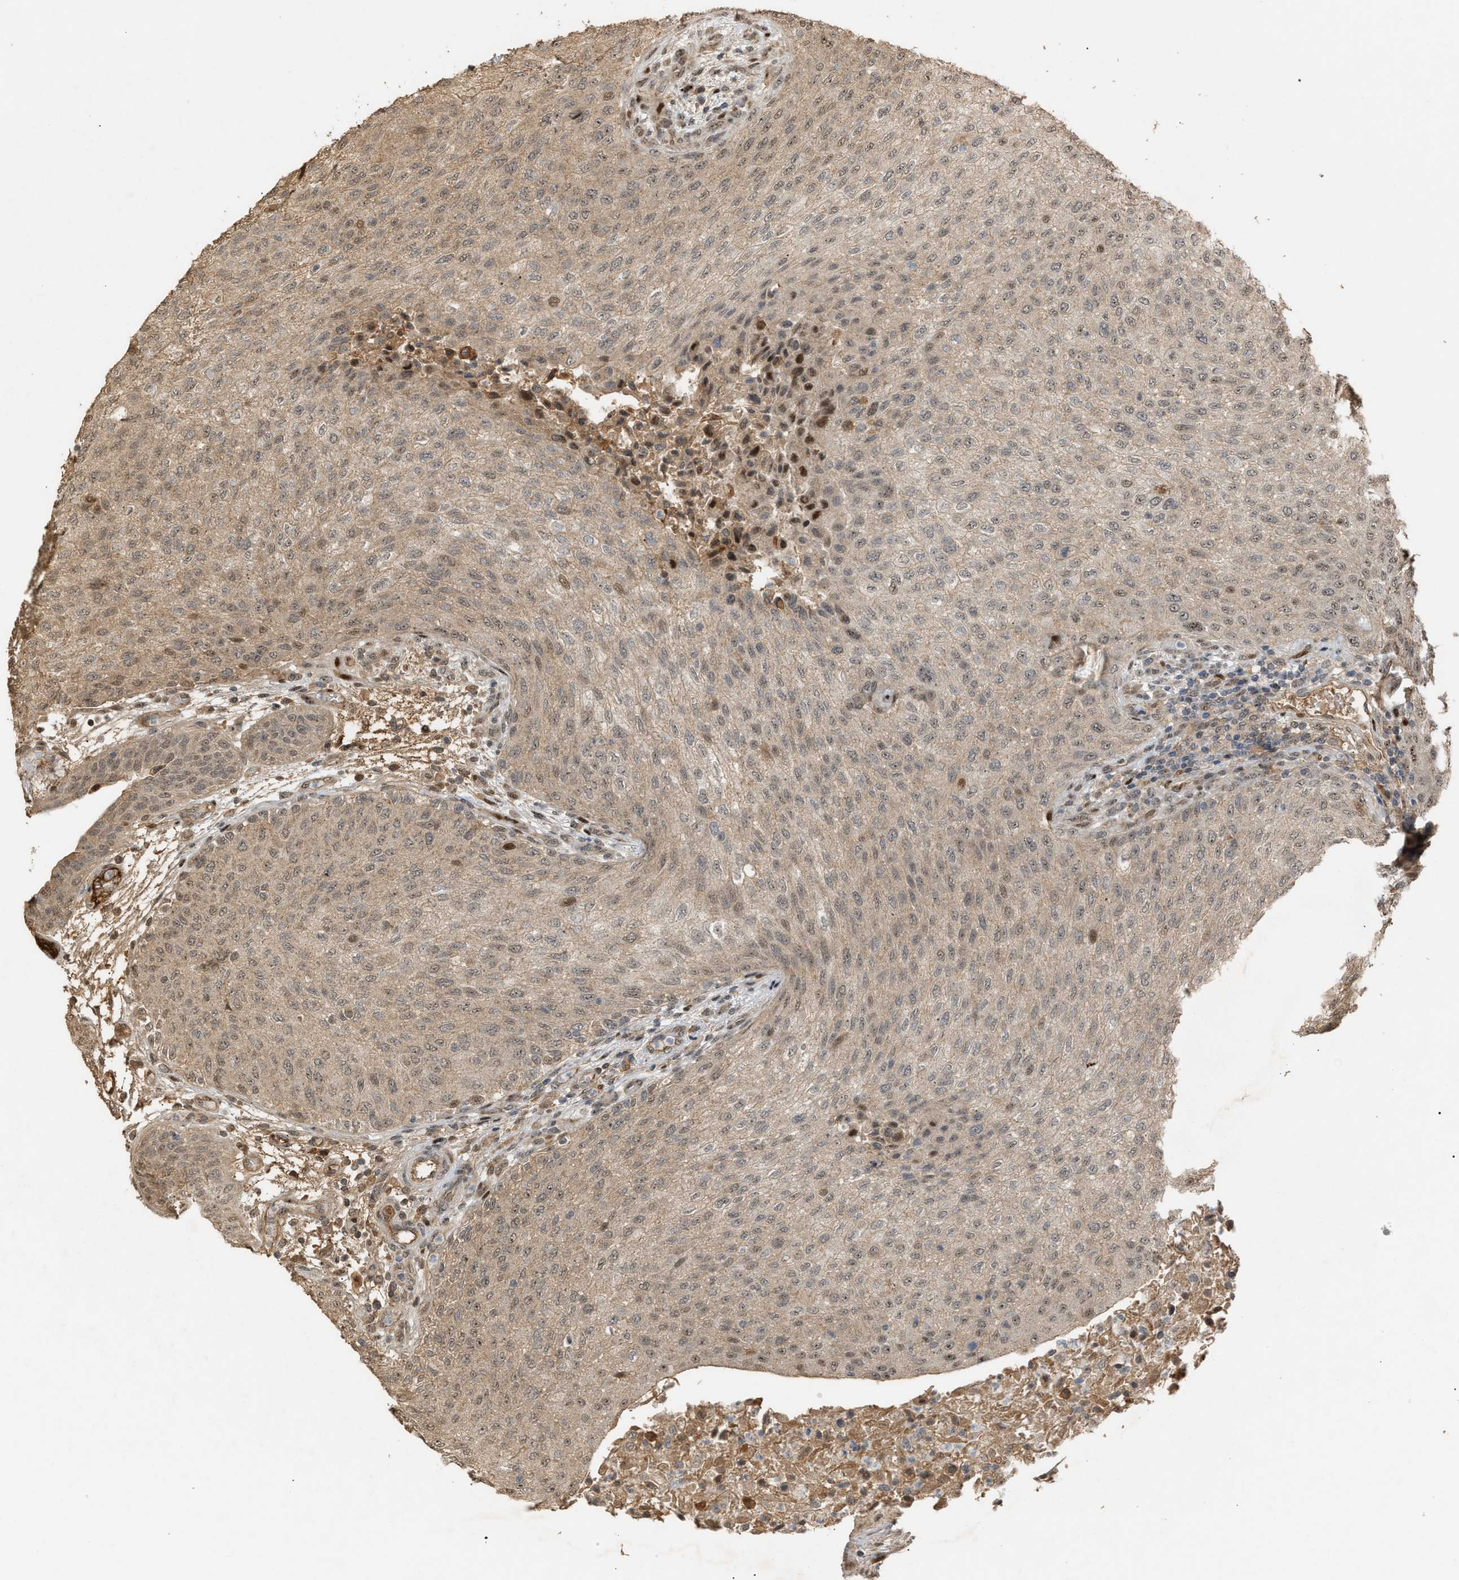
{"staining": {"intensity": "weak", "quantity": ">75%", "location": "cytoplasmic/membranous,nuclear"}, "tissue": "urothelial cancer", "cell_type": "Tumor cells", "image_type": "cancer", "snomed": [{"axis": "morphology", "description": "Urothelial carcinoma, Low grade"}, {"axis": "morphology", "description": "Urothelial carcinoma, High grade"}, {"axis": "topography", "description": "Urinary bladder"}], "caption": "The micrograph reveals immunohistochemical staining of urothelial carcinoma (low-grade). There is weak cytoplasmic/membranous and nuclear positivity is seen in approximately >75% of tumor cells. (Brightfield microscopy of DAB IHC at high magnification).", "gene": "ZFAND5", "patient": {"sex": "male", "age": 35}}